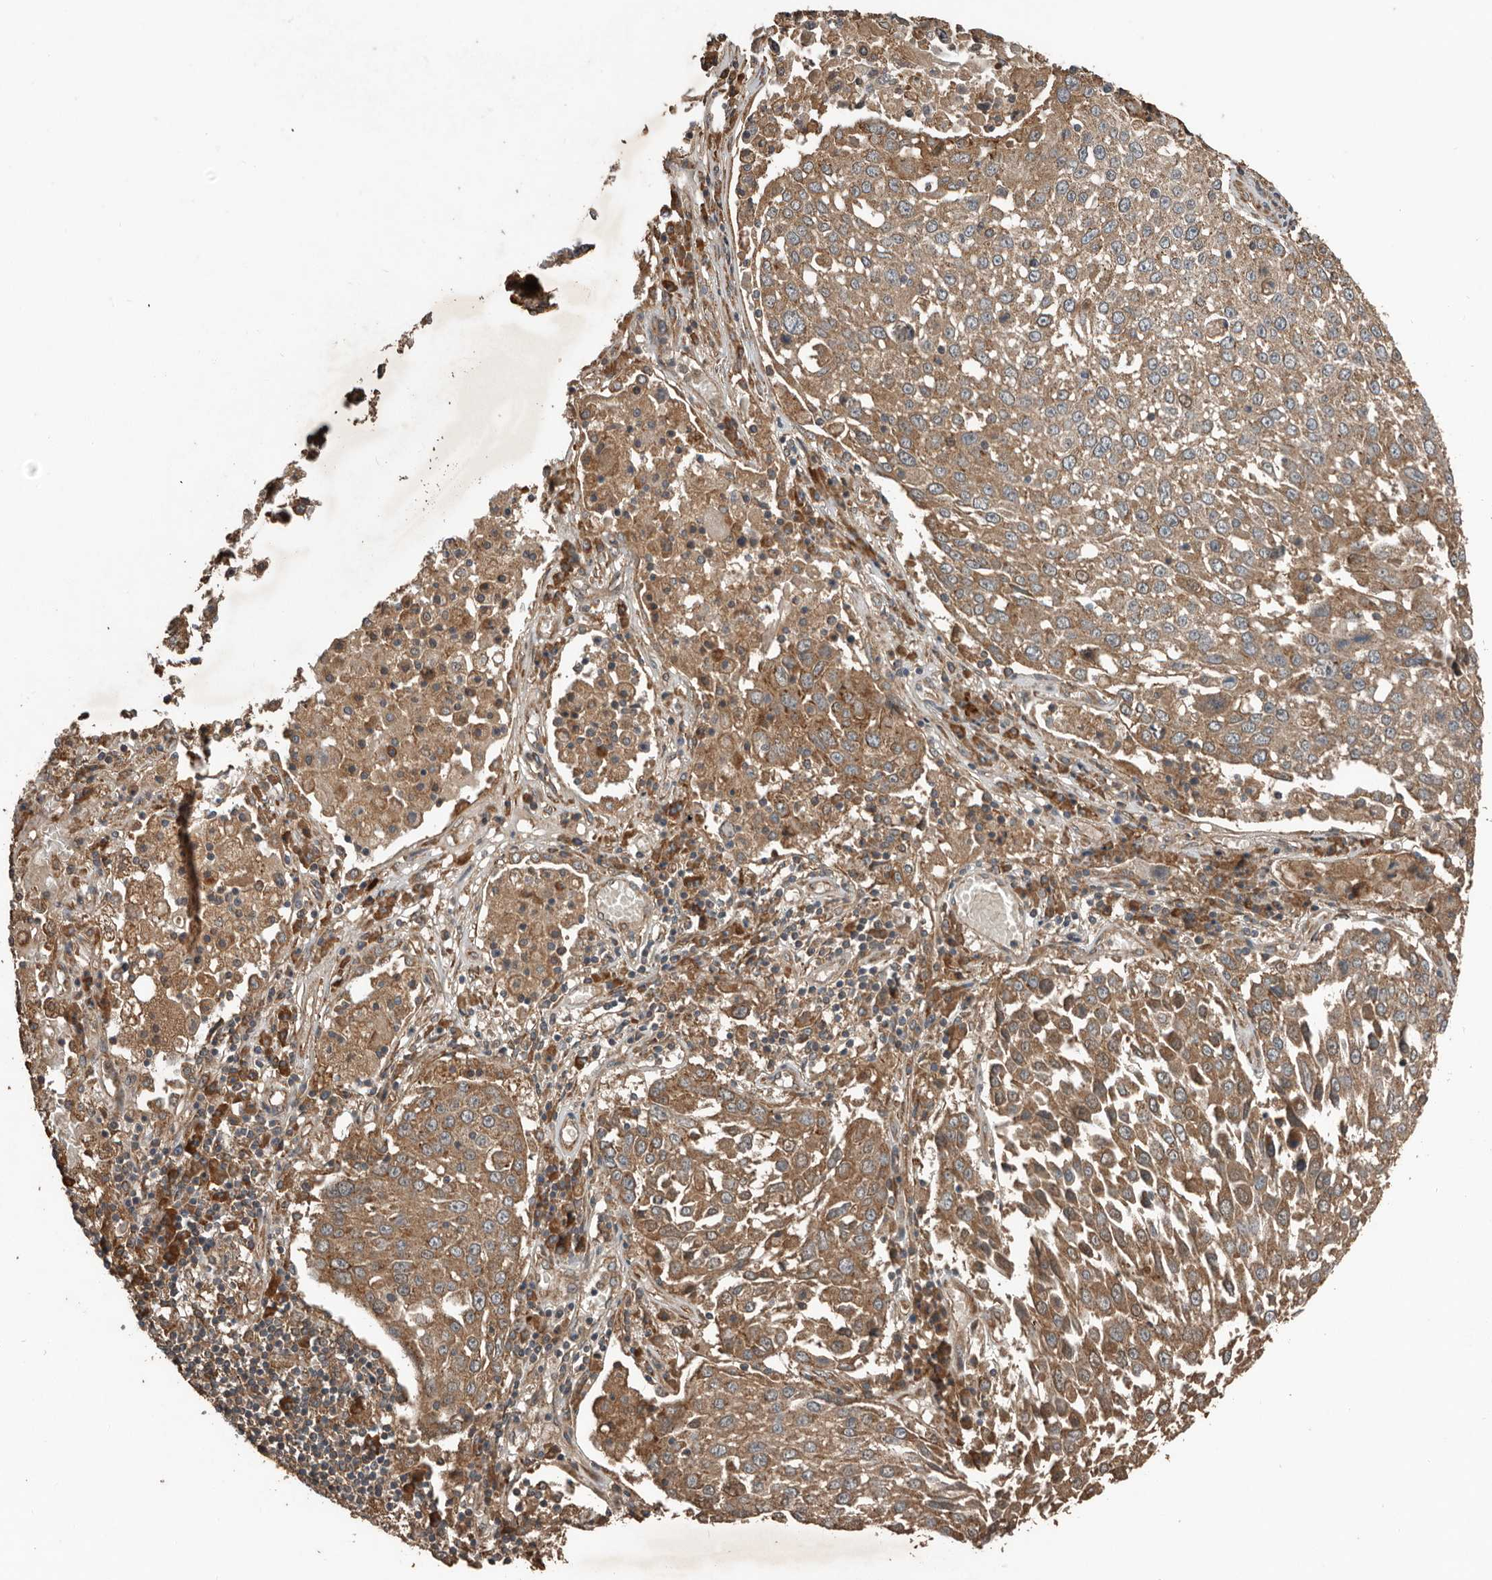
{"staining": {"intensity": "moderate", "quantity": ">75%", "location": "cytoplasmic/membranous"}, "tissue": "lung cancer", "cell_type": "Tumor cells", "image_type": "cancer", "snomed": [{"axis": "morphology", "description": "Squamous cell carcinoma, NOS"}, {"axis": "topography", "description": "Lung"}], "caption": "This photomicrograph shows immunohistochemistry (IHC) staining of lung cancer, with medium moderate cytoplasmic/membranous expression in about >75% of tumor cells.", "gene": "RNF207", "patient": {"sex": "male", "age": 65}}